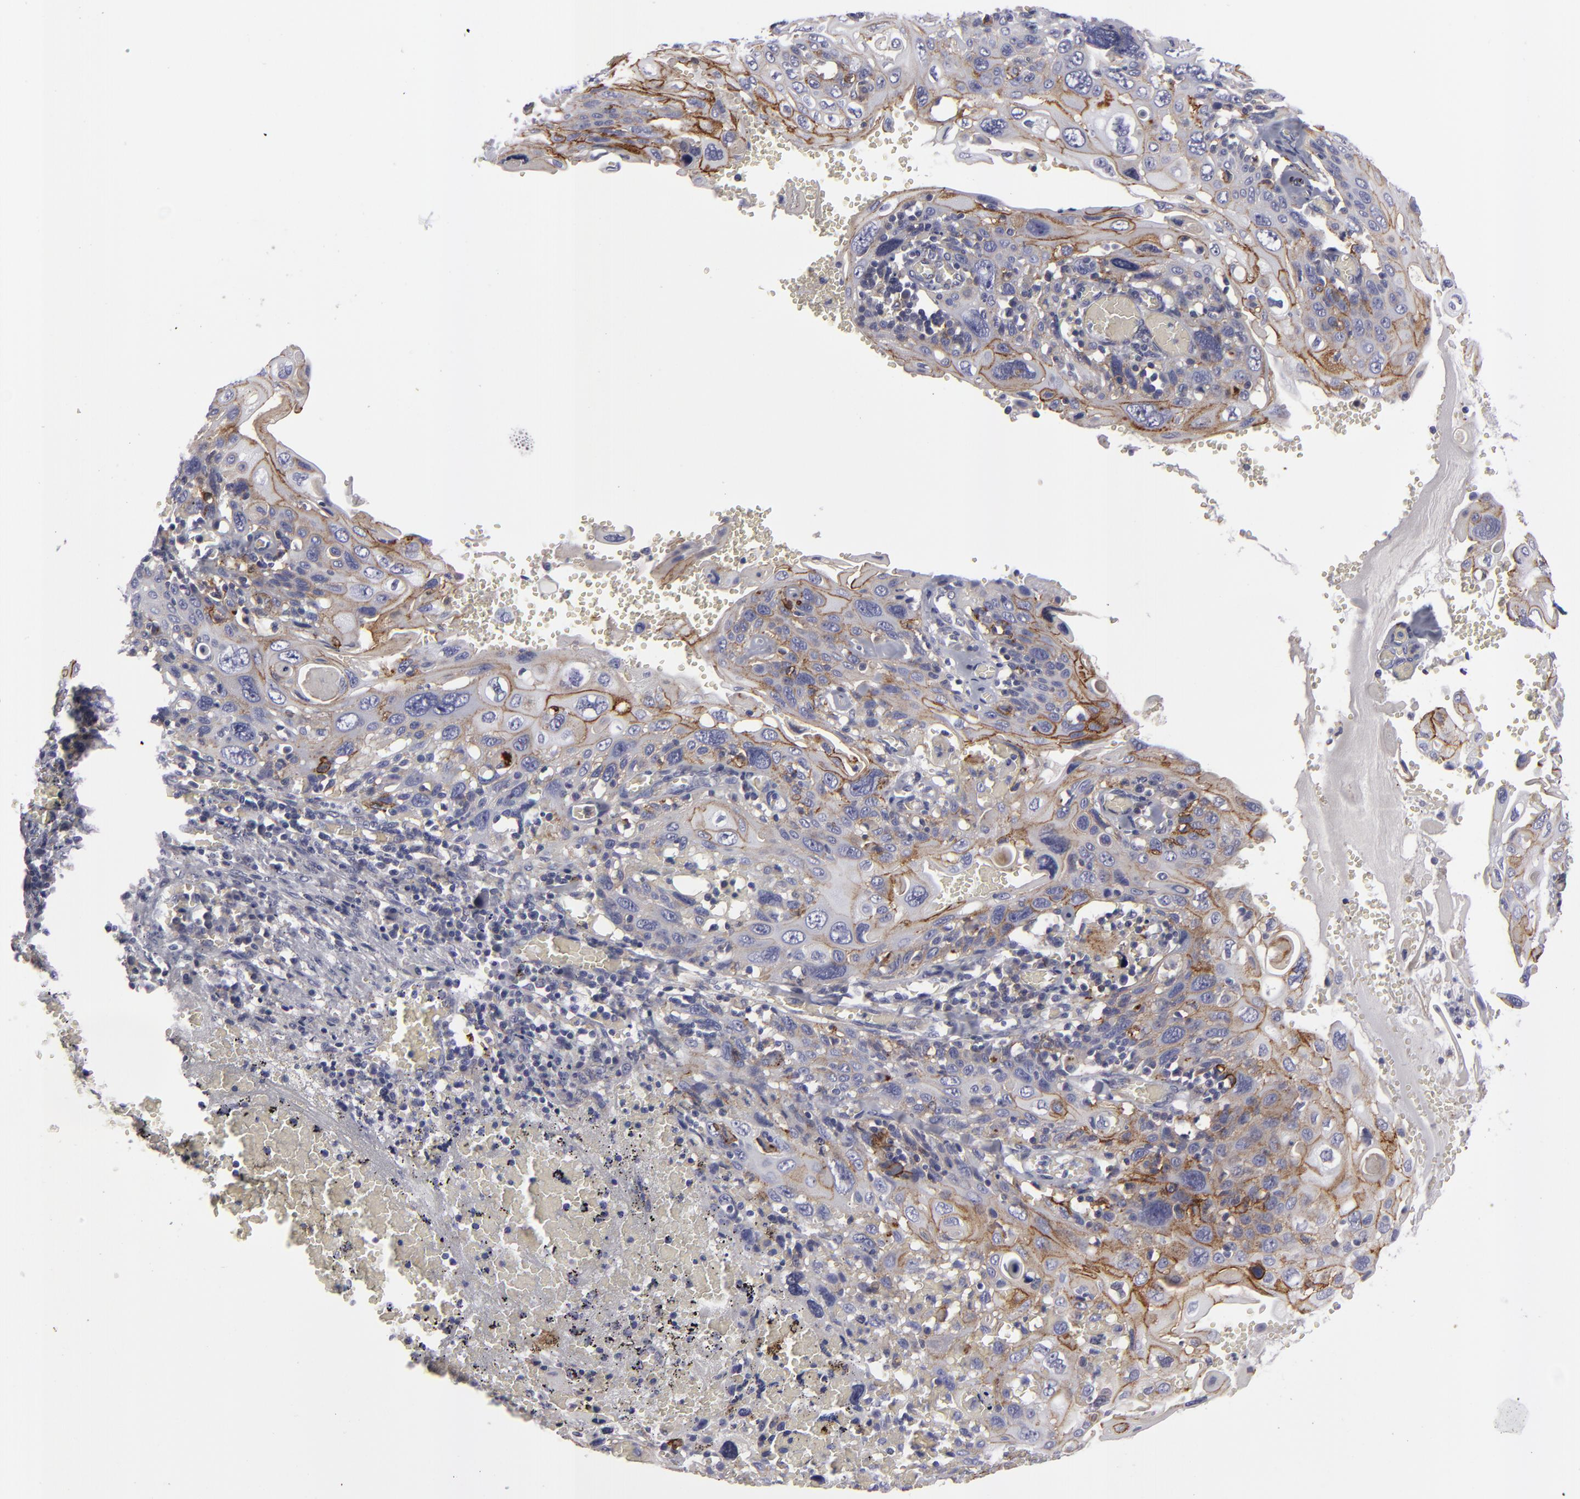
{"staining": {"intensity": "weak", "quantity": "<25%", "location": "cytoplasmic/membranous"}, "tissue": "cervical cancer", "cell_type": "Tumor cells", "image_type": "cancer", "snomed": [{"axis": "morphology", "description": "Squamous cell carcinoma, NOS"}, {"axis": "topography", "description": "Cervix"}], "caption": "Immunohistochemistry (IHC) histopathology image of neoplastic tissue: squamous cell carcinoma (cervical) stained with DAB demonstrates no significant protein positivity in tumor cells.", "gene": "ALCAM", "patient": {"sex": "female", "age": 54}}